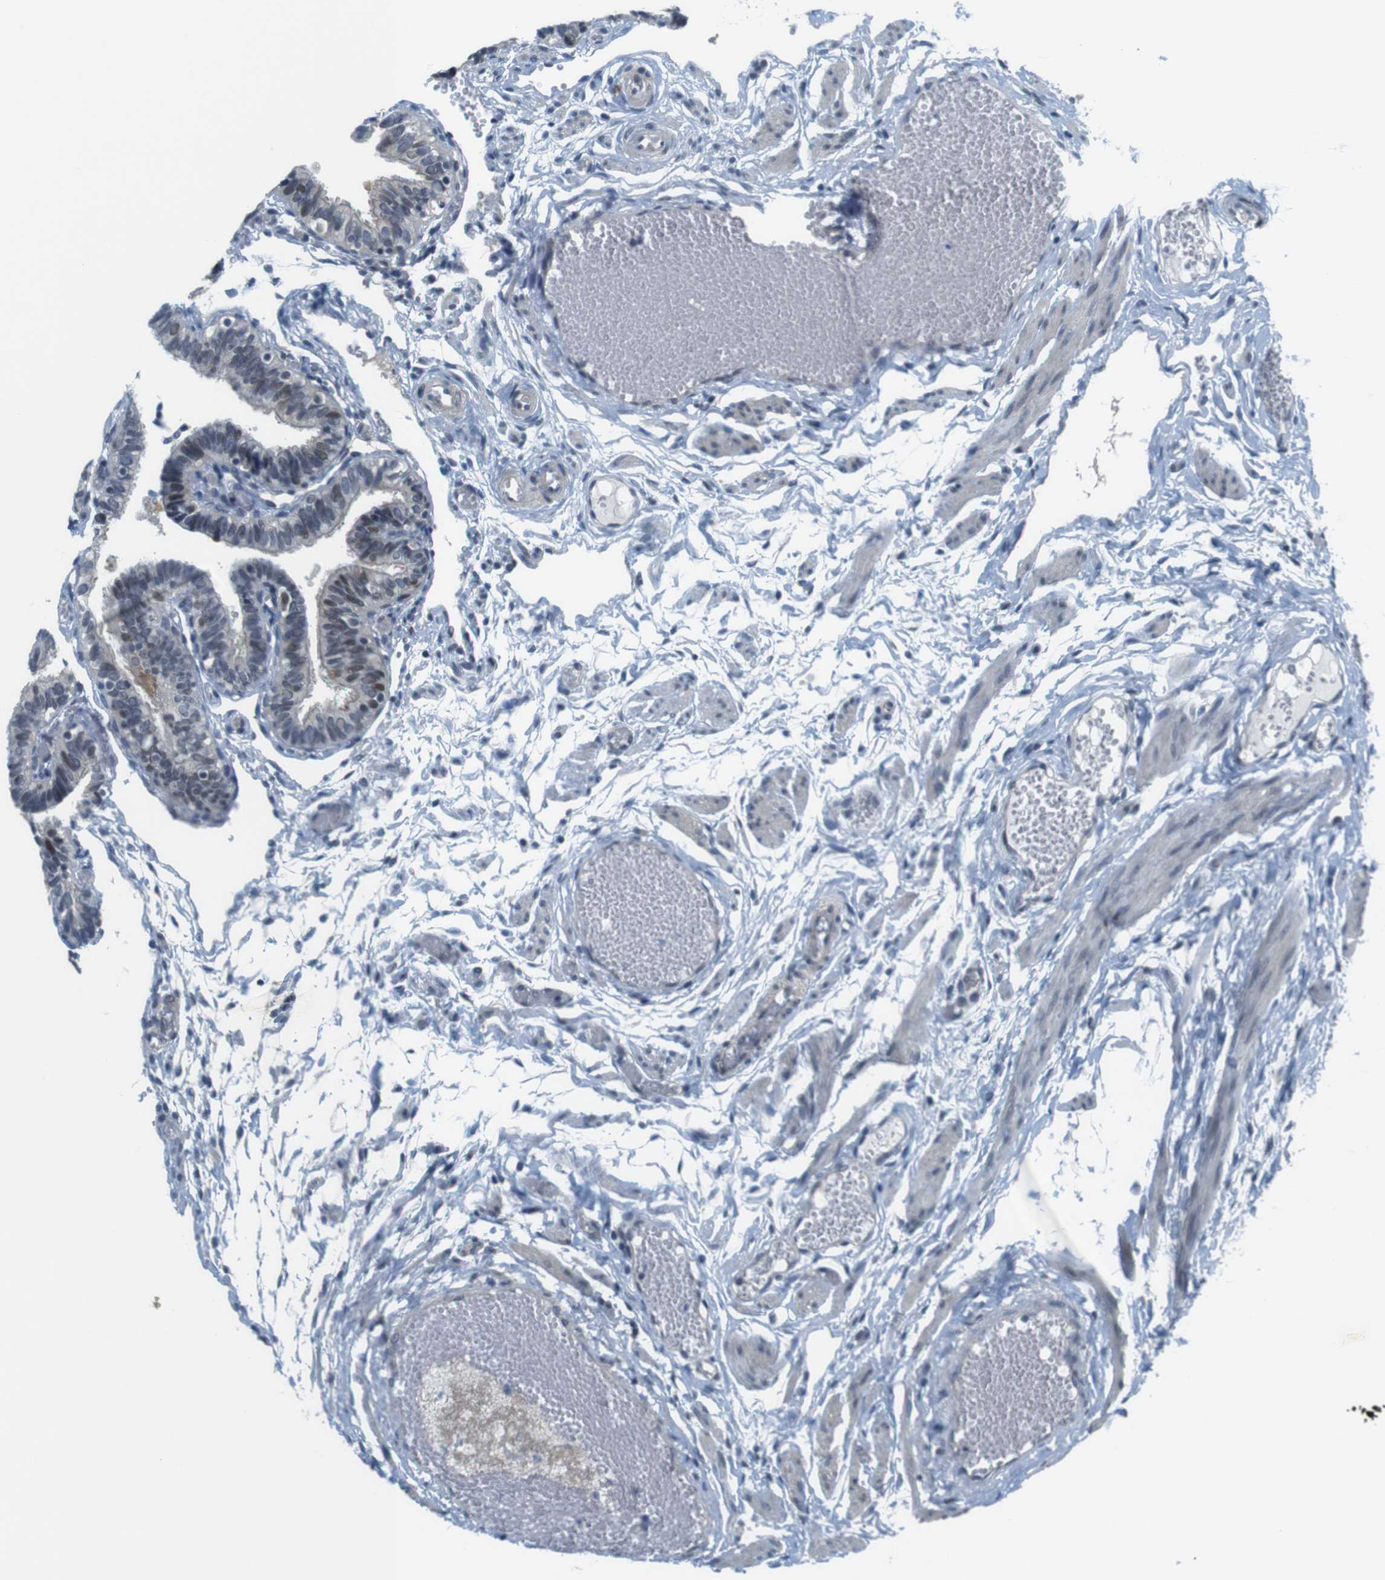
{"staining": {"intensity": "moderate", "quantity": "<25%", "location": "nuclear"}, "tissue": "fallopian tube", "cell_type": "Glandular cells", "image_type": "normal", "snomed": [{"axis": "morphology", "description": "Normal tissue, NOS"}, {"axis": "topography", "description": "Fallopian tube"}], "caption": "Normal fallopian tube exhibits moderate nuclear expression in about <25% of glandular cells, visualized by immunohistochemistry. (Brightfield microscopy of DAB IHC at high magnification).", "gene": "SMCO2", "patient": {"sex": "female", "age": 46}}